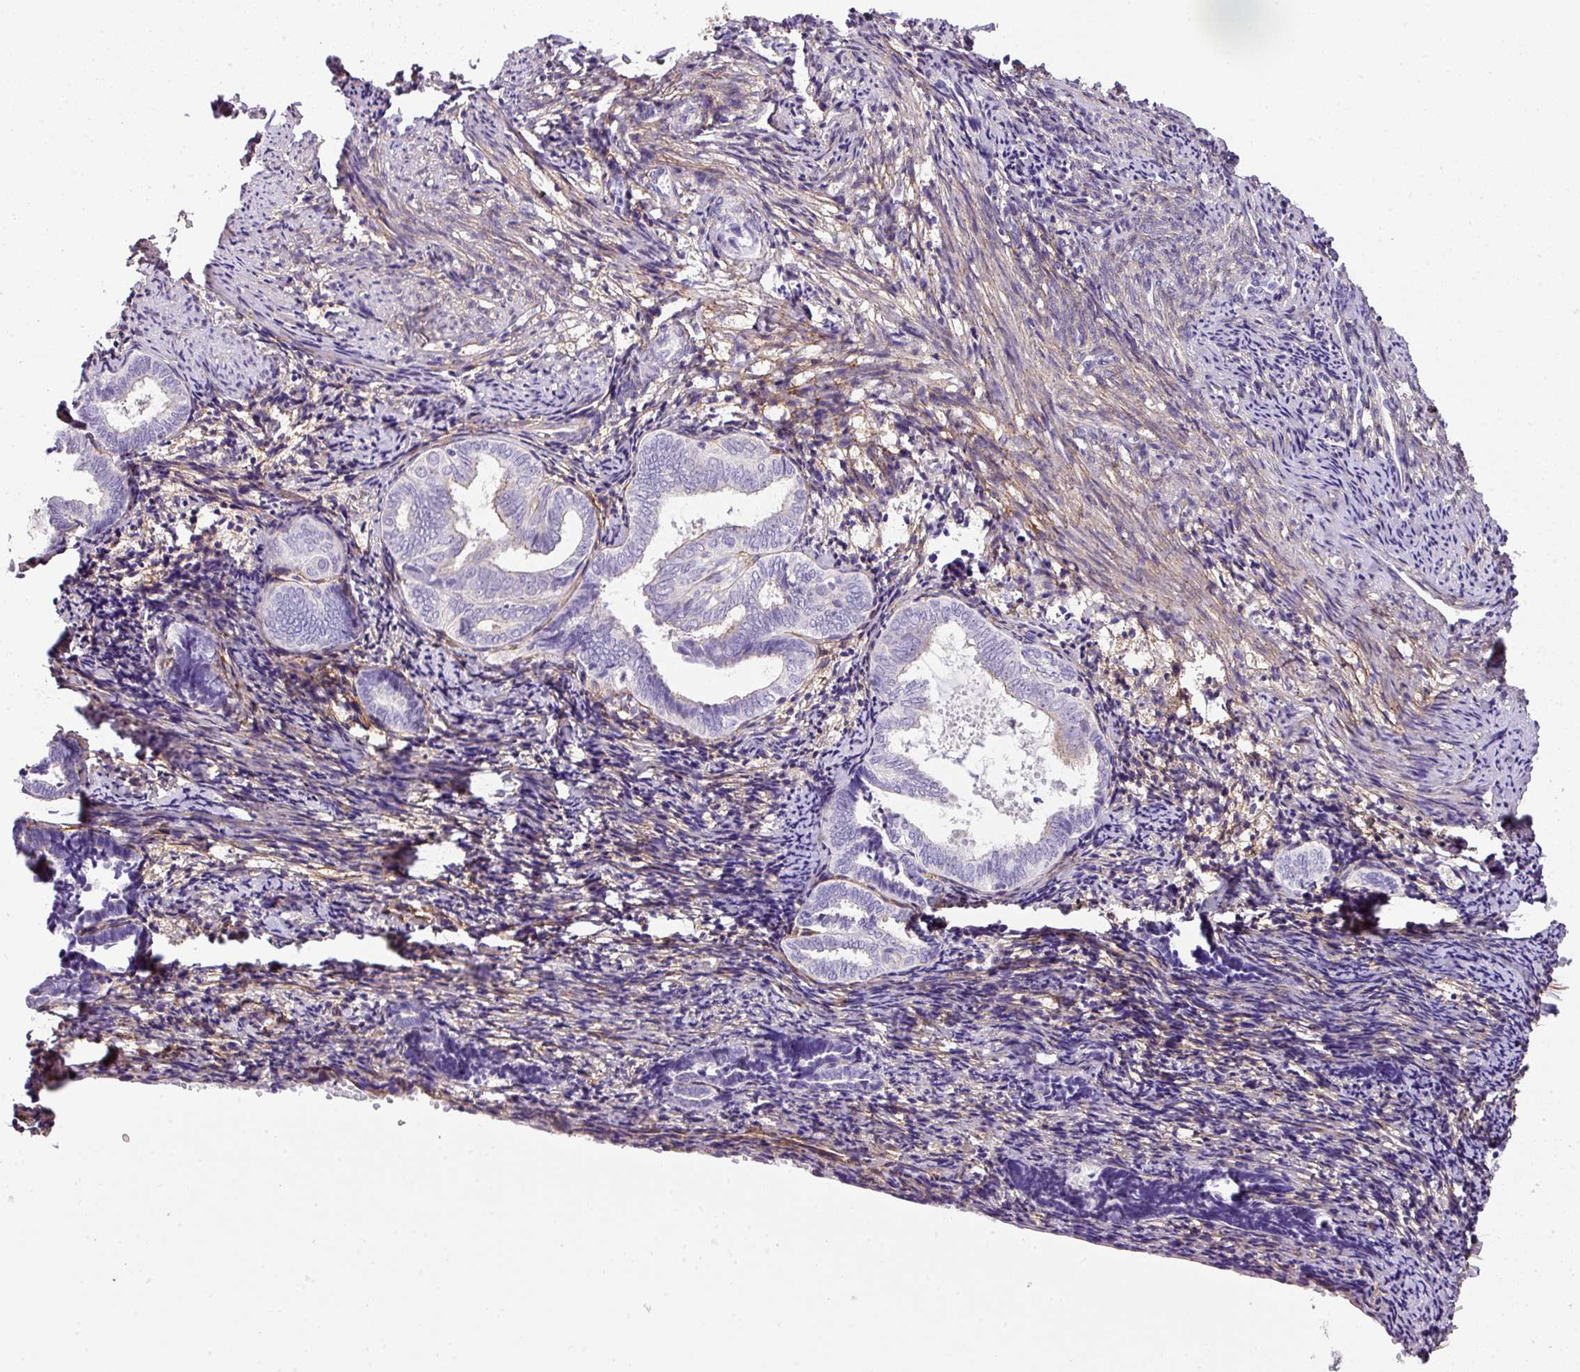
{"staining": {"intensity": "weak", "quantity": "25%-75%", "location": "cytoplasmic/membranous"}, "tissue": "endometrium", "cell_type": "Cells in endometrial stroma", "image_type": "normal", "snomed": [{"axis": "morphology", "description": "Normal tissue, NOS"}, {"axis": "topography", "description": "Endometrium"}], "caption": "This is a histology image of immunohistochemistry staining of unremarkable endometrium, which shows weak expression in the cytoplasmic/membranous of cells in endometrial stroma.", "gene": "PARD6G", "patient": {"sex": "female", "age": 54}}